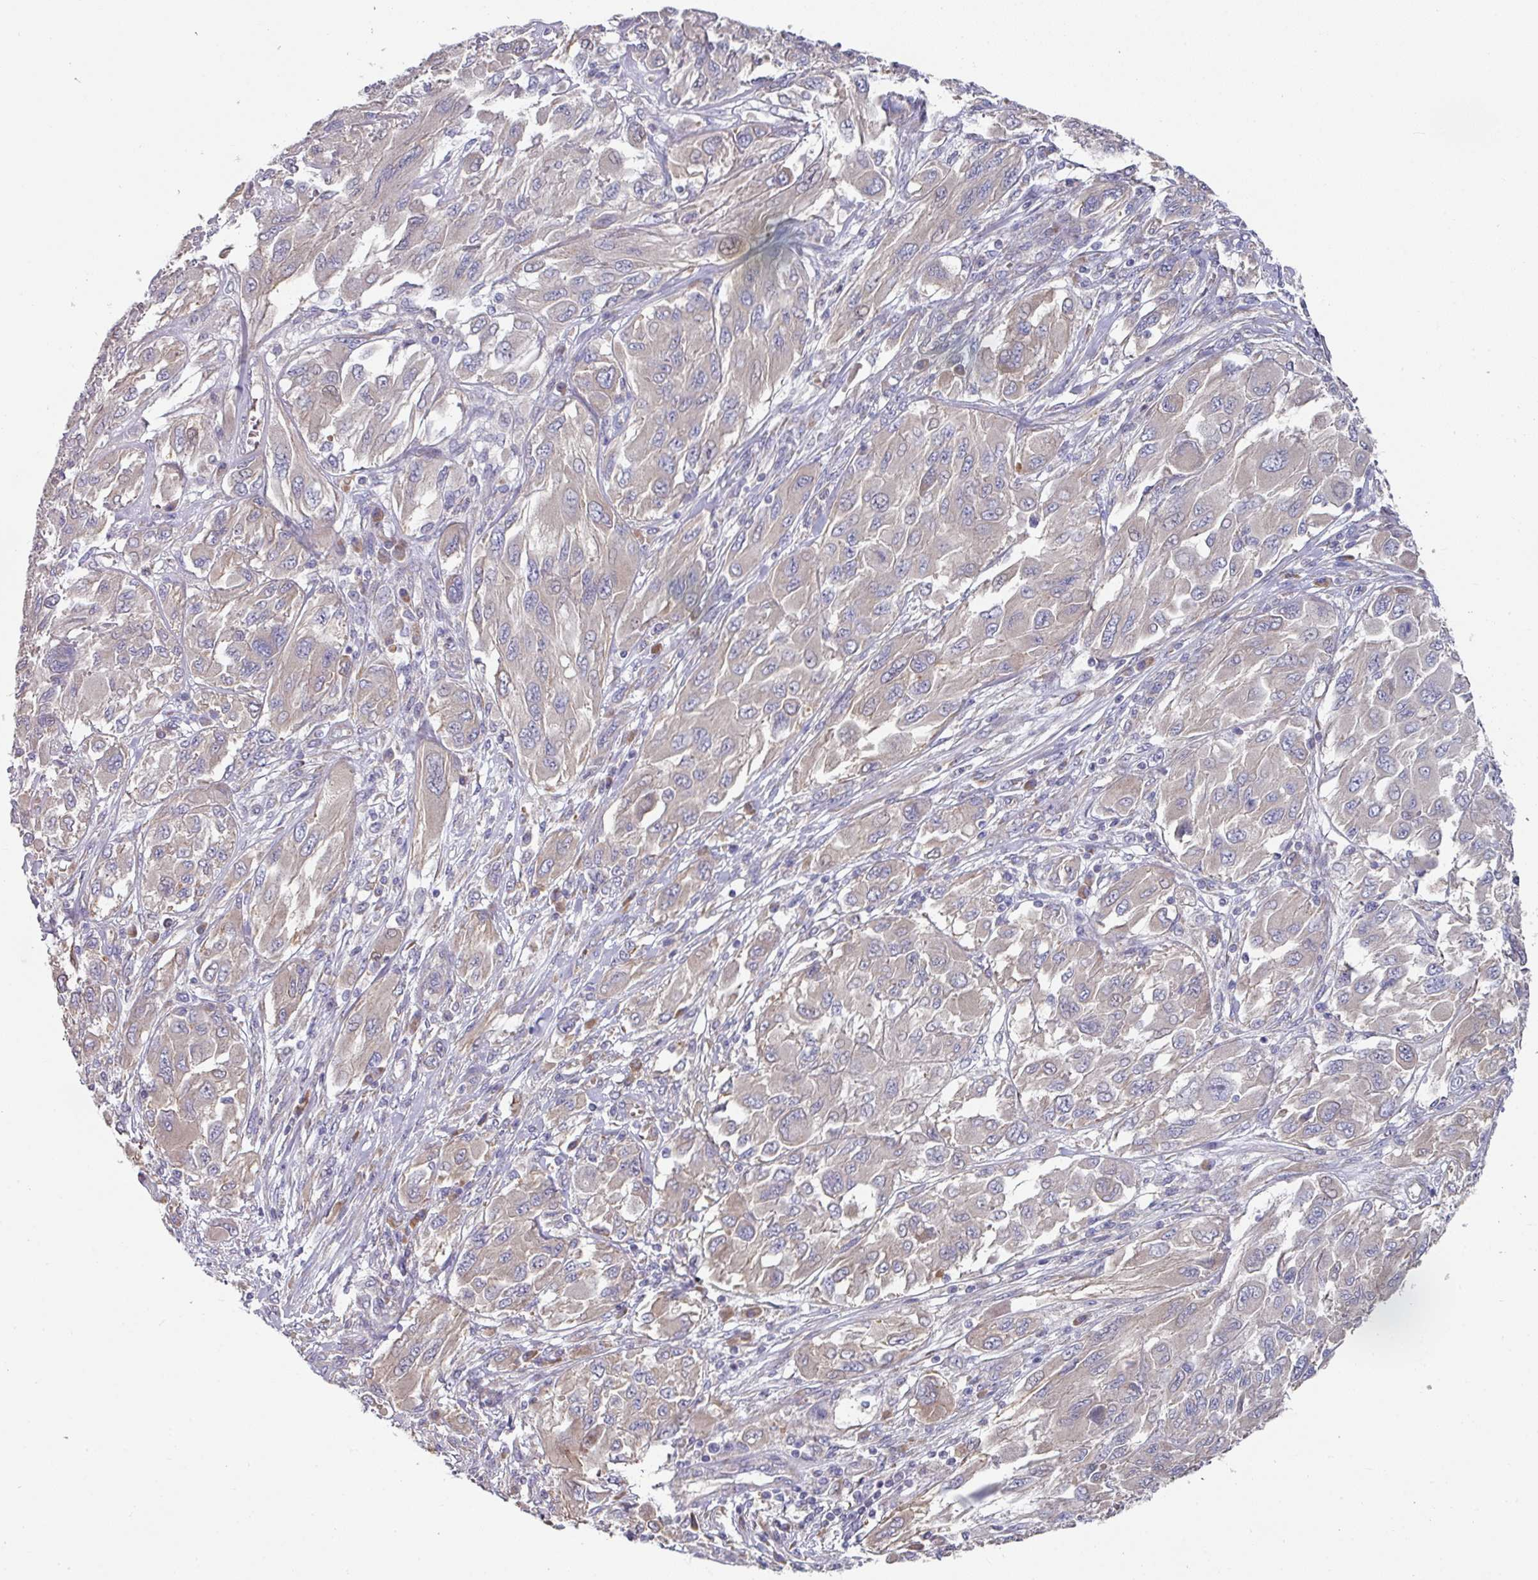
{"staining": {"intensity": "negative", "quantity": "none", "location": "none"}, "tissue": "melanoma", "cell_type": "Tumor cells", "image_type": "cancer", "snomed": [{"axis": "morphology", "description": "Malignant melanoma, NOS"}, {"axis": "topography", "description": "Skin"}], "caption": "Immunohistochemistry histopathology image of neoplastic tissue: melanoma stained with DAB displays no significant protein expression in tumor cells.", "gene": "PYROXD2", "patient": {"sex": "female", "age": 91}}